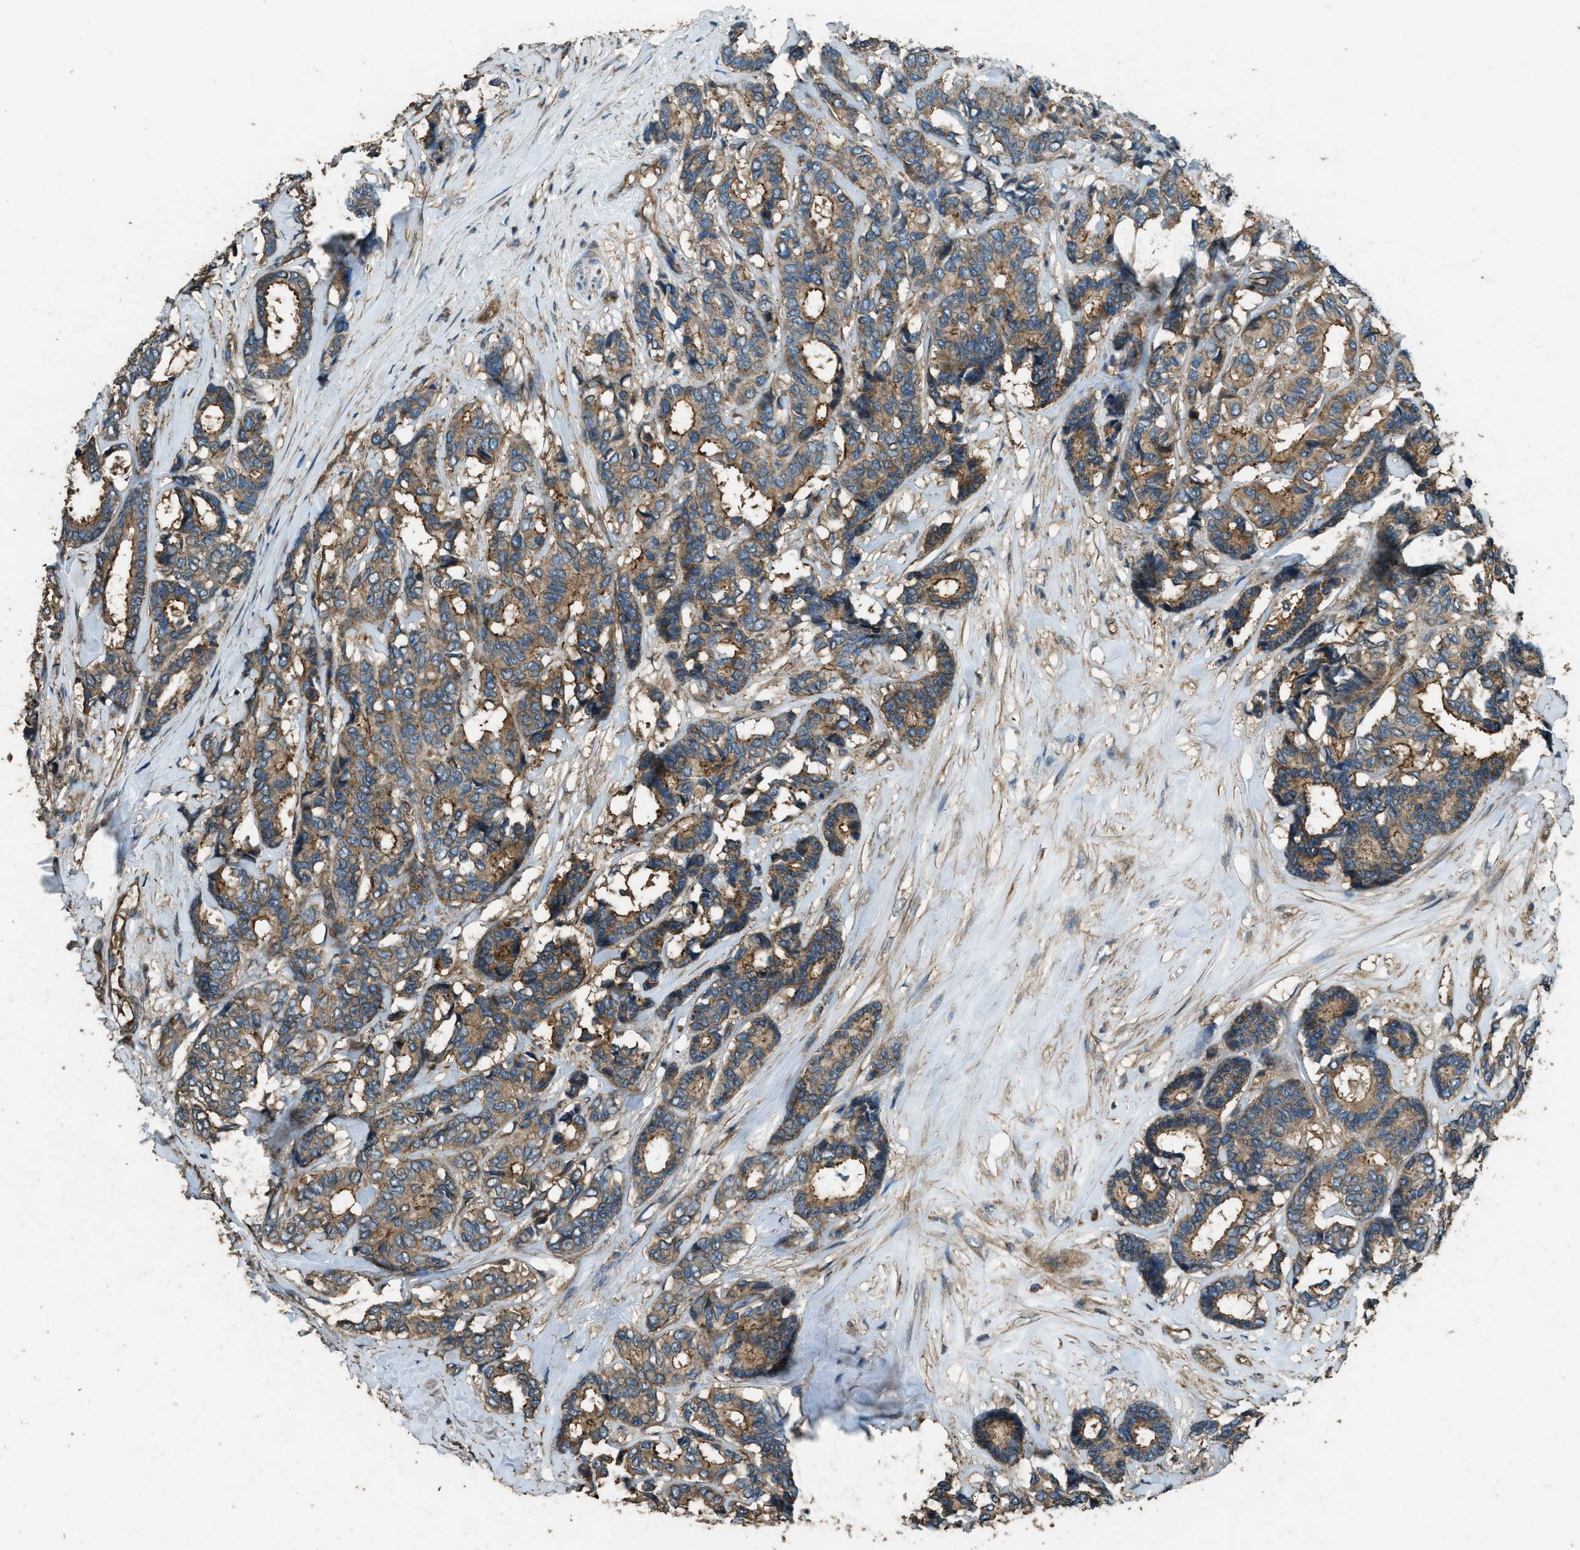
{"staining": {"intensity": "moderate", "quantity": ">75%", "location": "cytoplasmic/membranous"}, "tissue": "breast cancer", "cell_type": "Tumor cells", "image_type": "cancer", "snomed": [{"axis": "morphology", "description": "Duct carcinoma"}, {"axis": "topography", "description": "Breast"}], "caption": "A brown stain highlights moderate cytoplasmic/membranous staining of a protein in human intraductal carcinoma (breast) tumor cells.", "gene": "MARS1", "patient": {"sex": "female", "age": 87}}